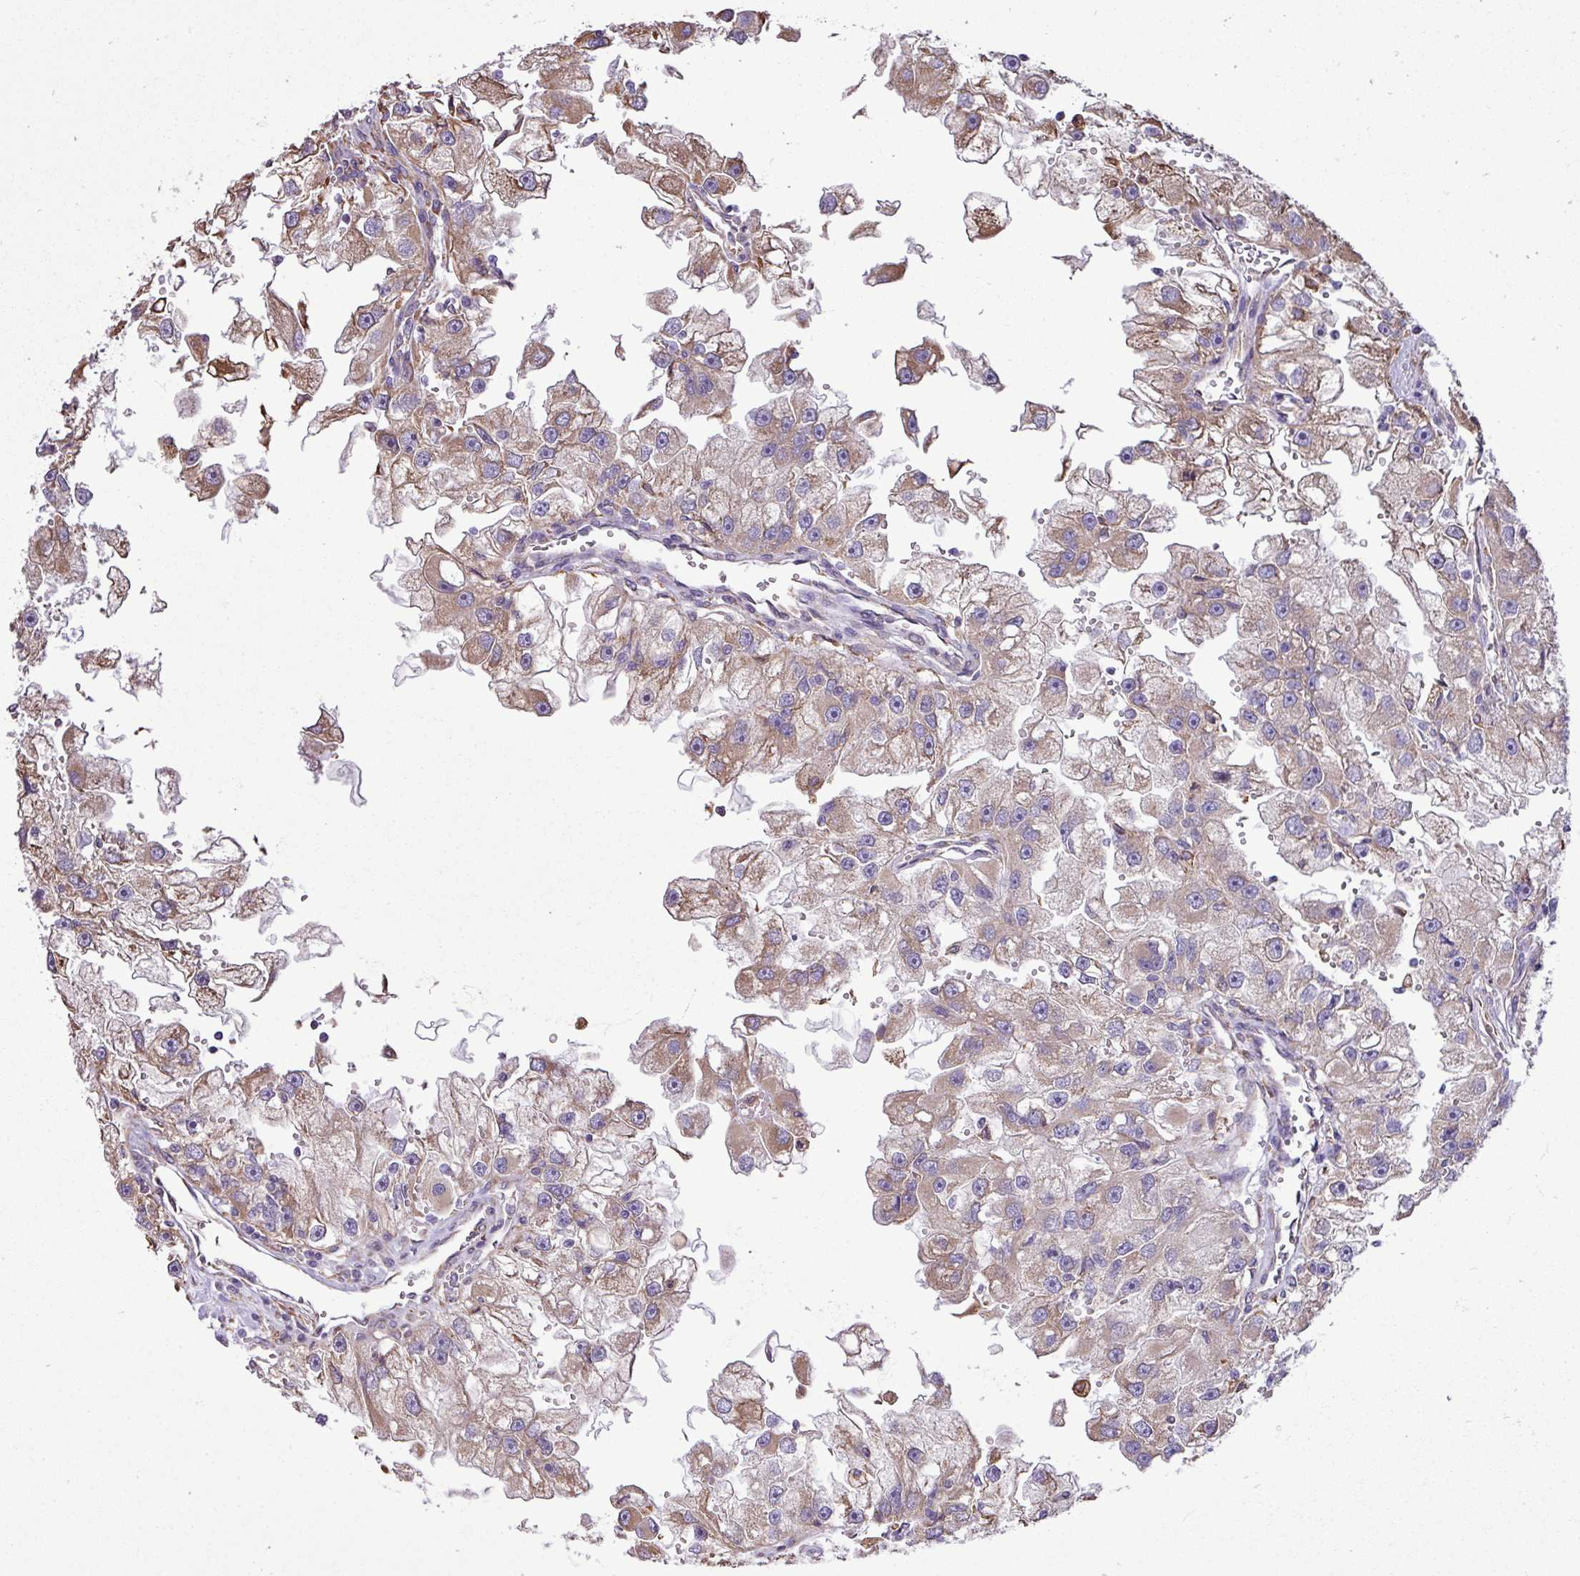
{"staining": {"intensity": "moderate", "quantity": ">75%", "location": "cytoplasmic/membranous"}, "tissue": "renal cancer", "cell_type": "Tumor cells", "image_type": "cancer", "snomed": [{"axis": "morphology", "description": "Adenocarcinoma, NOS"}, {"axis": "topography", "description": "Kidney"}], "caption": "A medium amount of moderate cytoplasmic/membranous staining is identified in approximately >75% of tumor cells in renal cancer tissue.", "gene": "ZSCAN5A", "patient": {"sex": "male", "age": 63}}